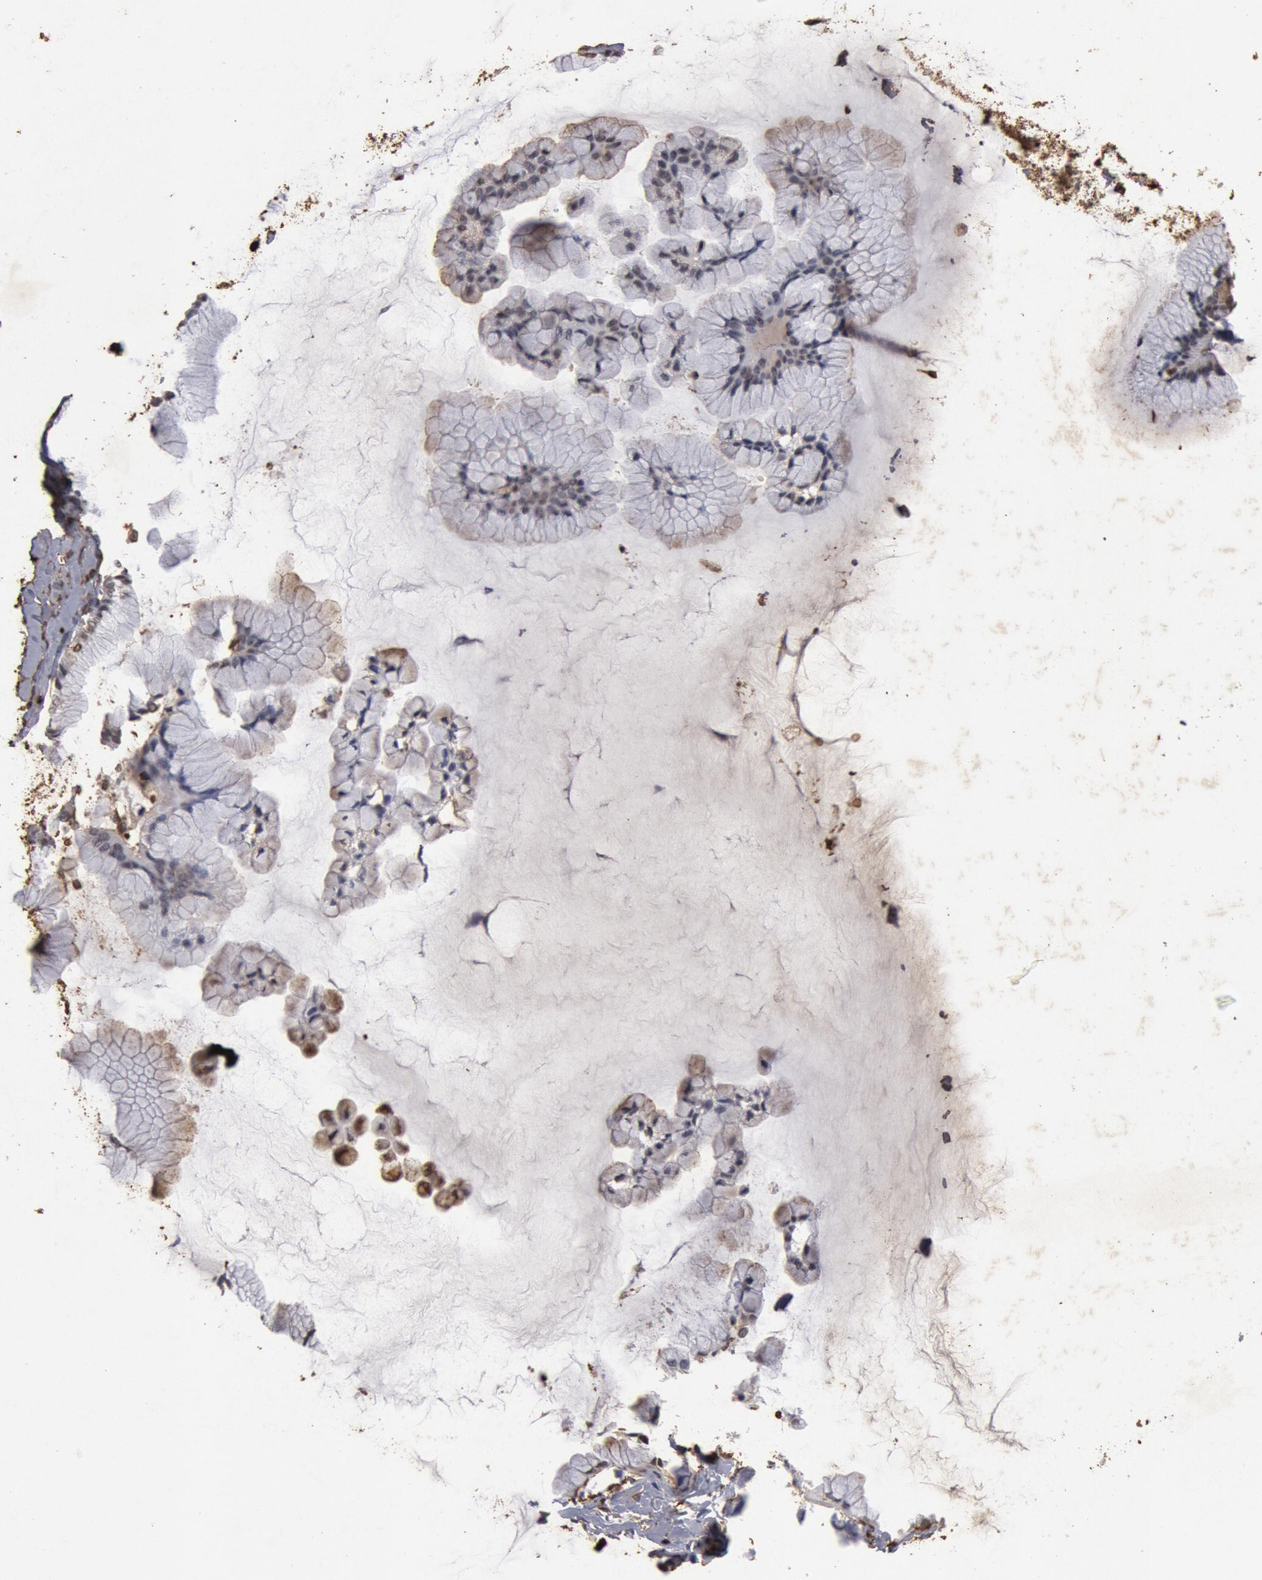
{"staining": {"intensity": "negative", "quantity": "none", "location": "none"}, "tissue": "ovarian cancer", "cell_type": "Tumor cells", "image_type": "cancer", "snomed": [{"axis": "morphology", "description": "Cystadenocarcinoma, mucinous, NOS"}, {"axis": "topography", "description": "Ovary"}], "caption": "DAB (3,3'-diaminobenzidine) immunohistochemical staining of ovarian mucinous cystadenocarcinoma demonstrates no significant positivity in tumor cells.", "gene": "FOXA2", "patient": {"sex": "female", "age": 41}}